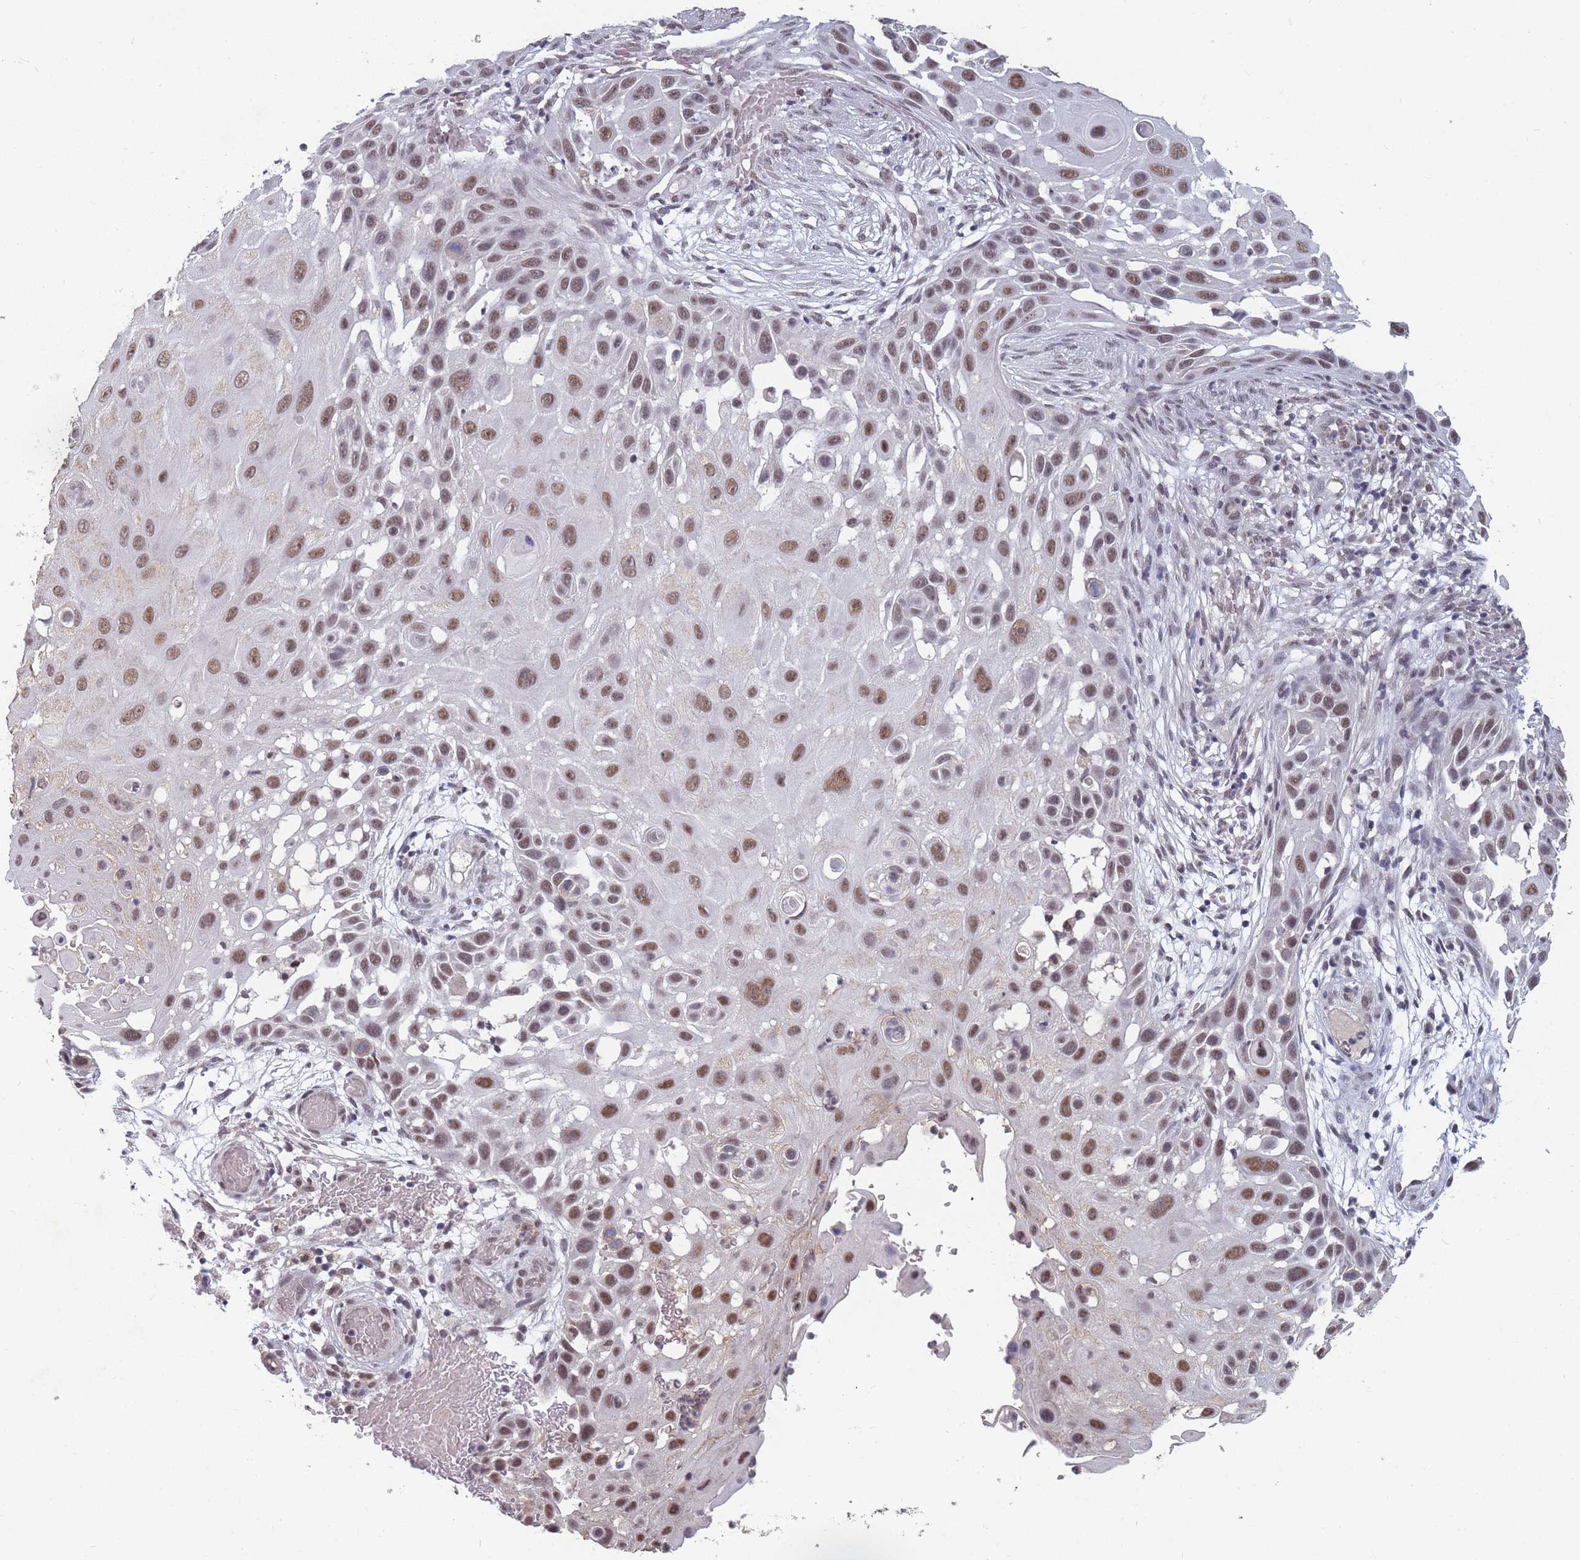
{"staining": {"intensity": "moderate", "quantity": ">75%", "location": "nuclear"}, "tissue": "skin cancer", "cell_type": "Tumor cells", "image_type": "cancer", "snomed": [{"axis": "morphology", "description": "Squamous cell carcinoma, NOS"}, {"axis": "topography", "description": "Skin"}], "caption": "Moderate nuclear protein positivity is identified in about >75% of tumor cells in skin squamous cell carcinoma.", "gene": "SNRPA1", "patient": {"sex": "female", "age": 44}}